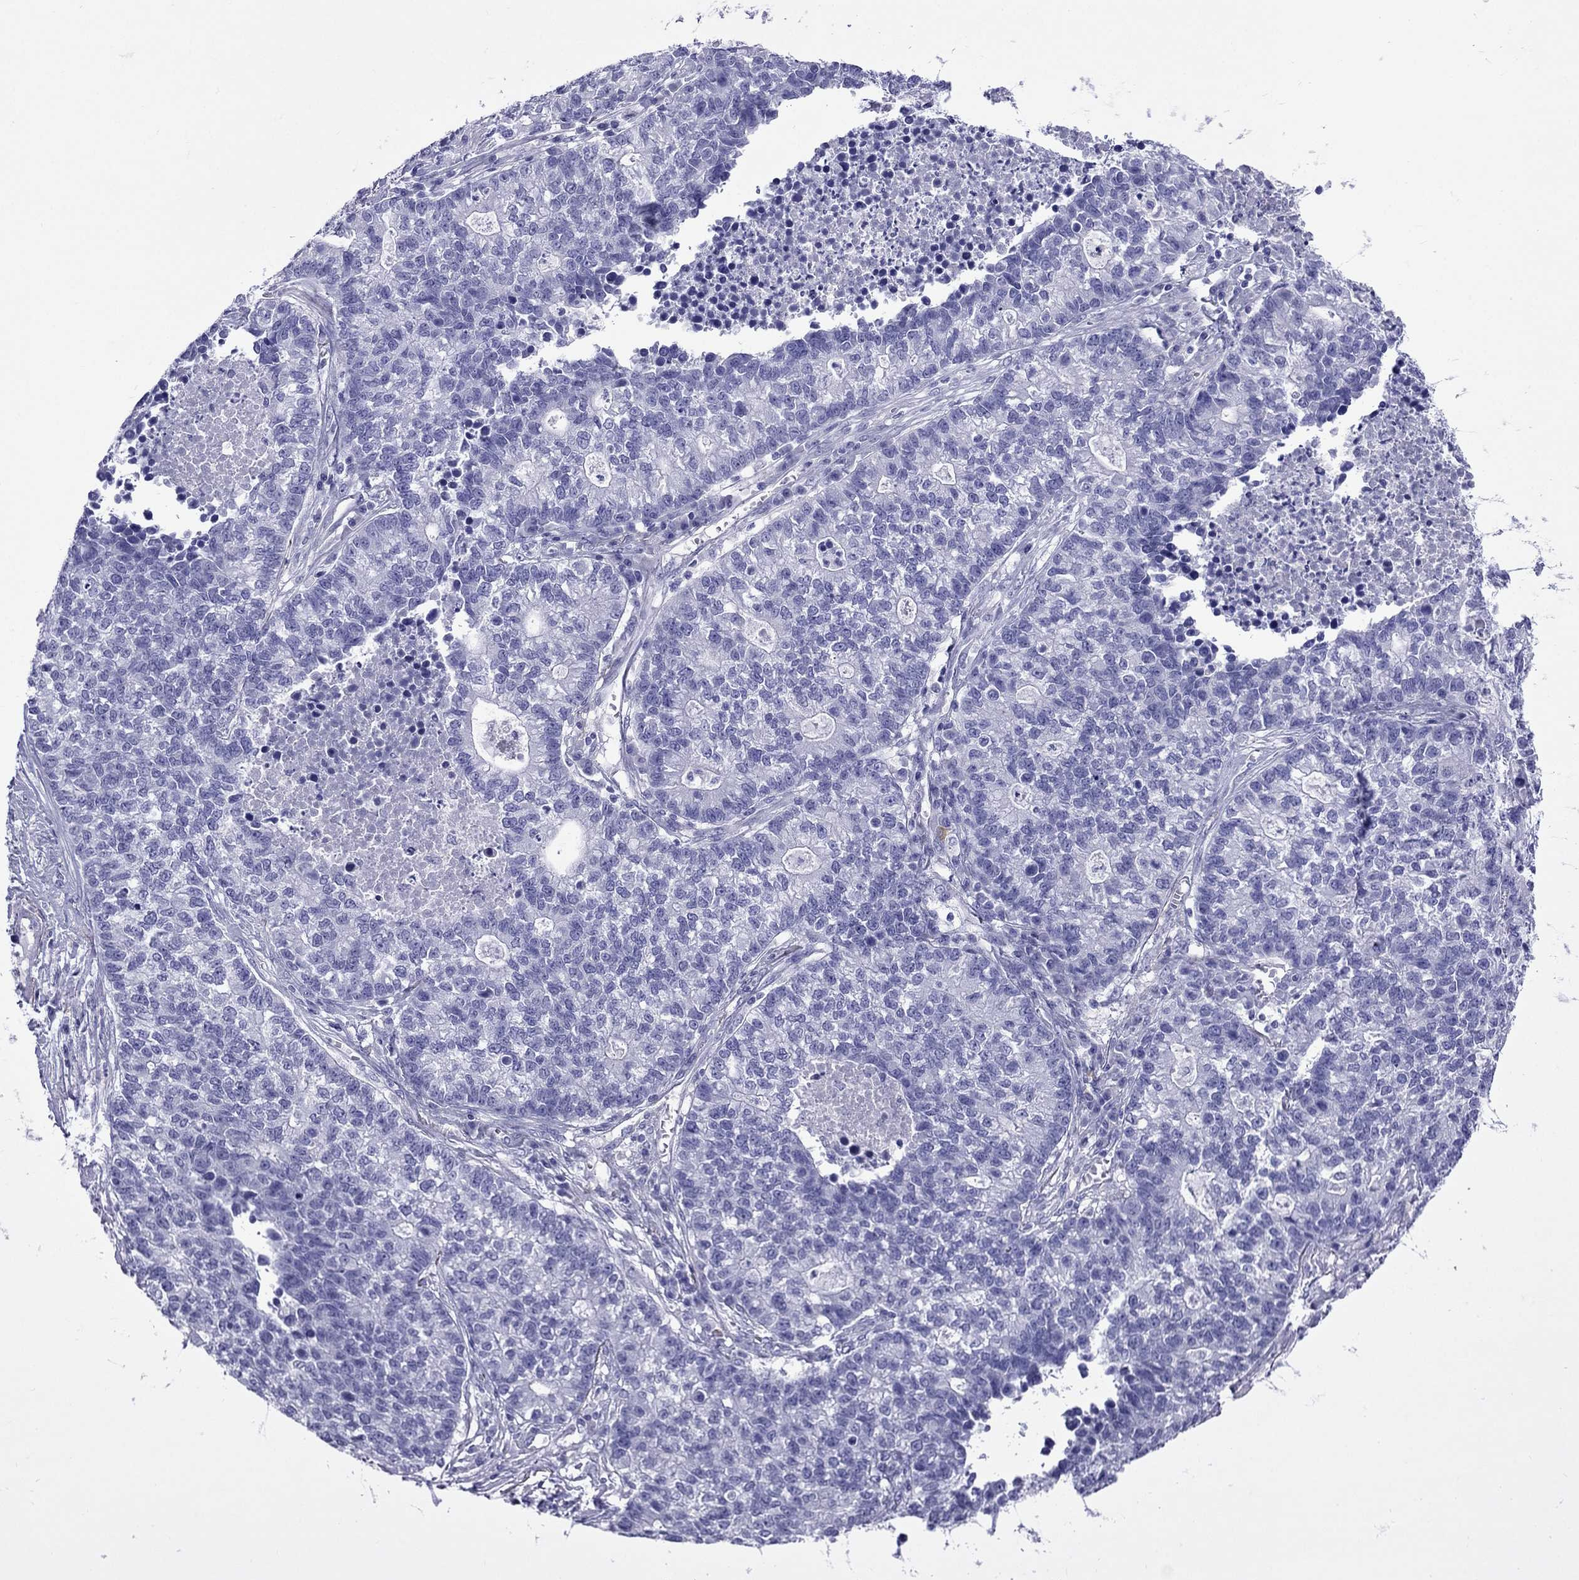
{"staining": {"intensity": "negative", "quantity": "none", "location": "none"}, "tissue": "lung cancer", "cell_type": "Tumor cells", "image_type": "cancer", "snomed": [{"axis": "morphology", "description": "Adenocarcinoma, NOS"}, {"axis": "topography", "description": "Lung"}], "caption": "A high-resolution image shows immunohistochemistry (IHC) staining of lung adenocarcinoma, which shows no significant staining in tumor cells.", "gene": "ARR3", "patient": {"sex": "male", "age": 57}}